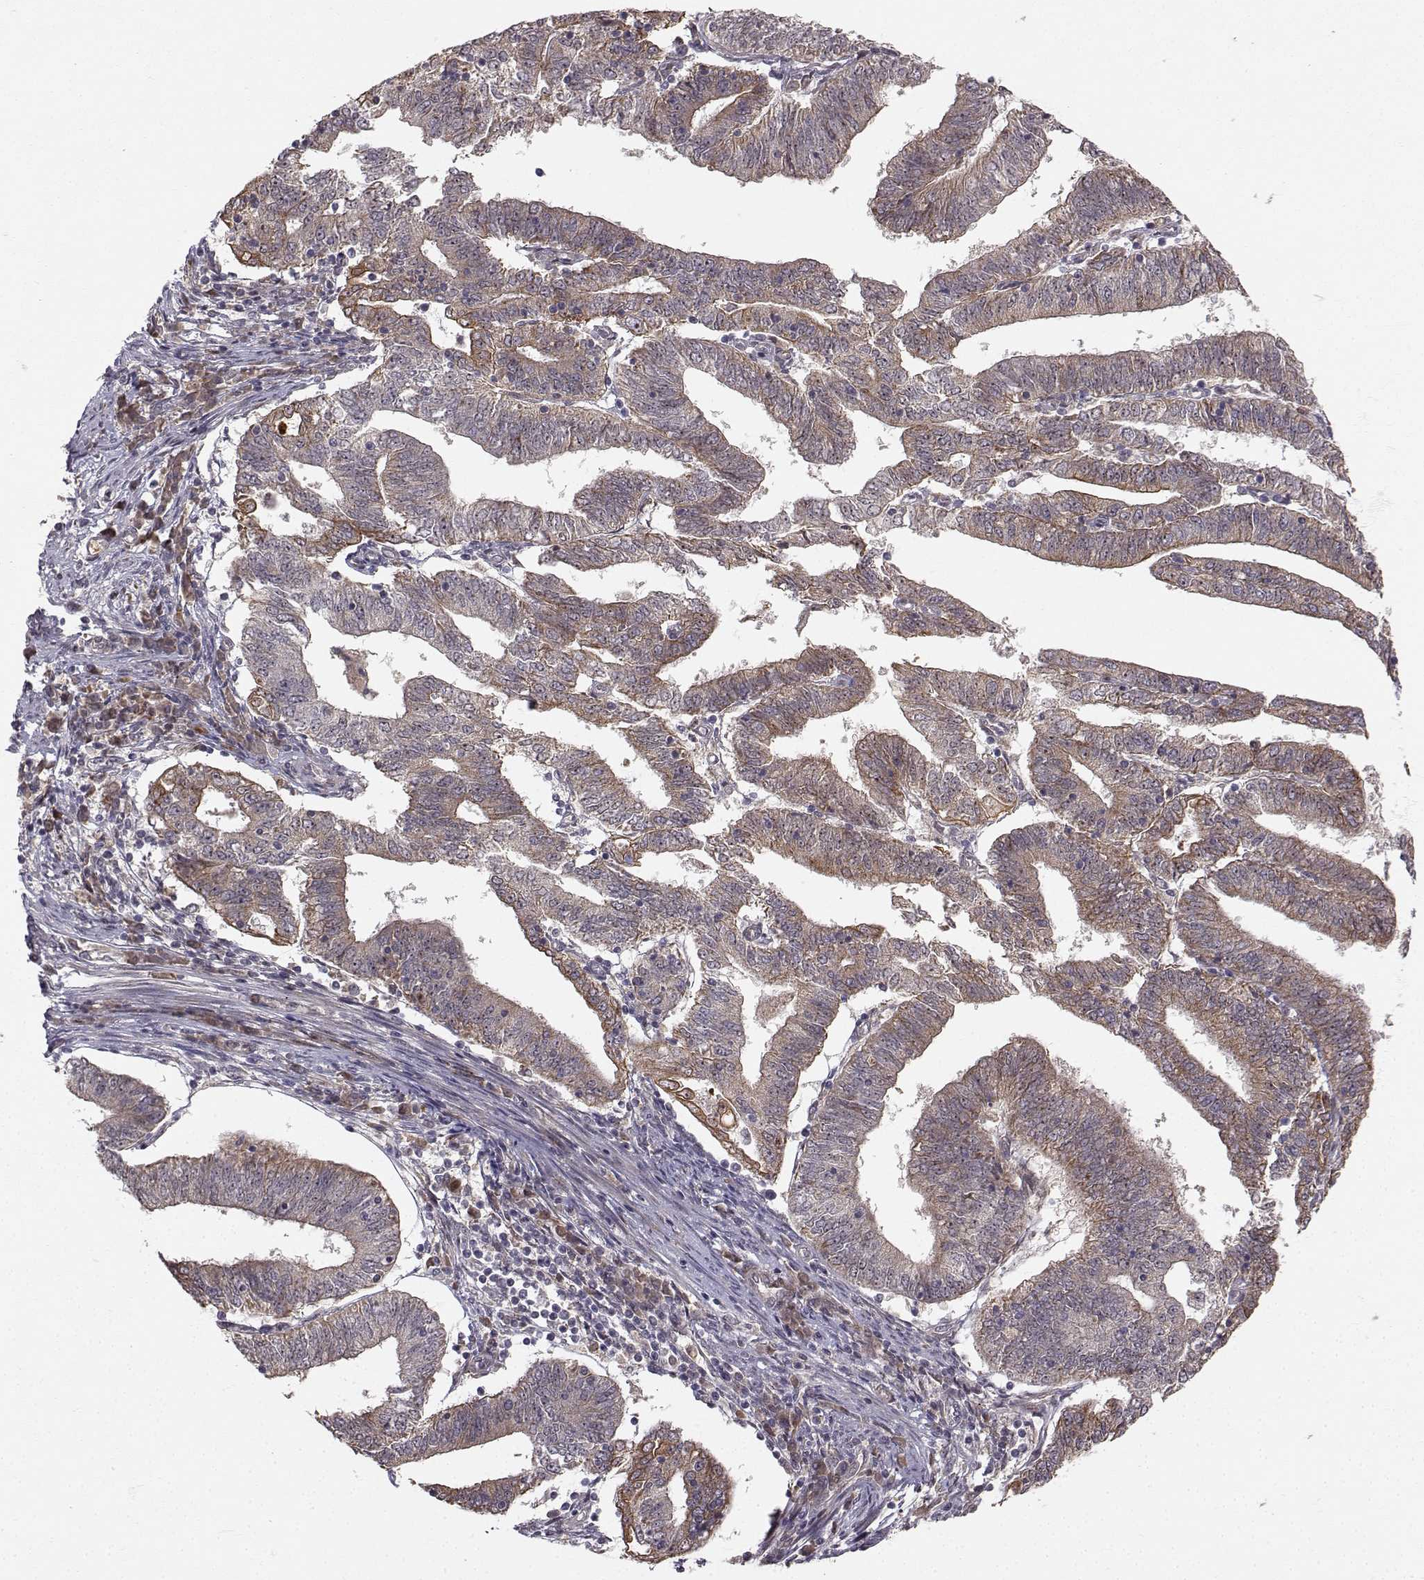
{"staining": {"intensity": "strong", "quantity": "<25%", "location": "cytoplasmic/membranous"}, "tissue": "endometrial cancer", "cell_type": "Tumor cells", "image_type": "cancer", "snomed": [{"axis": "morphology", "description": "Adenocarcinoma, NOS"}, {"axis": "topography", "description": "Endometrium"}], "caption": "Tumor cells demonstrate medium levels of strong cytoplasmic/membranous staining in about <25% of cells in human endometrial cancer (adenocarcinoma). (DAB = brown stain, brightfield microscopy at high magnification).", "gene": "APC", "patient": {"sex": "female", "age": 82}}